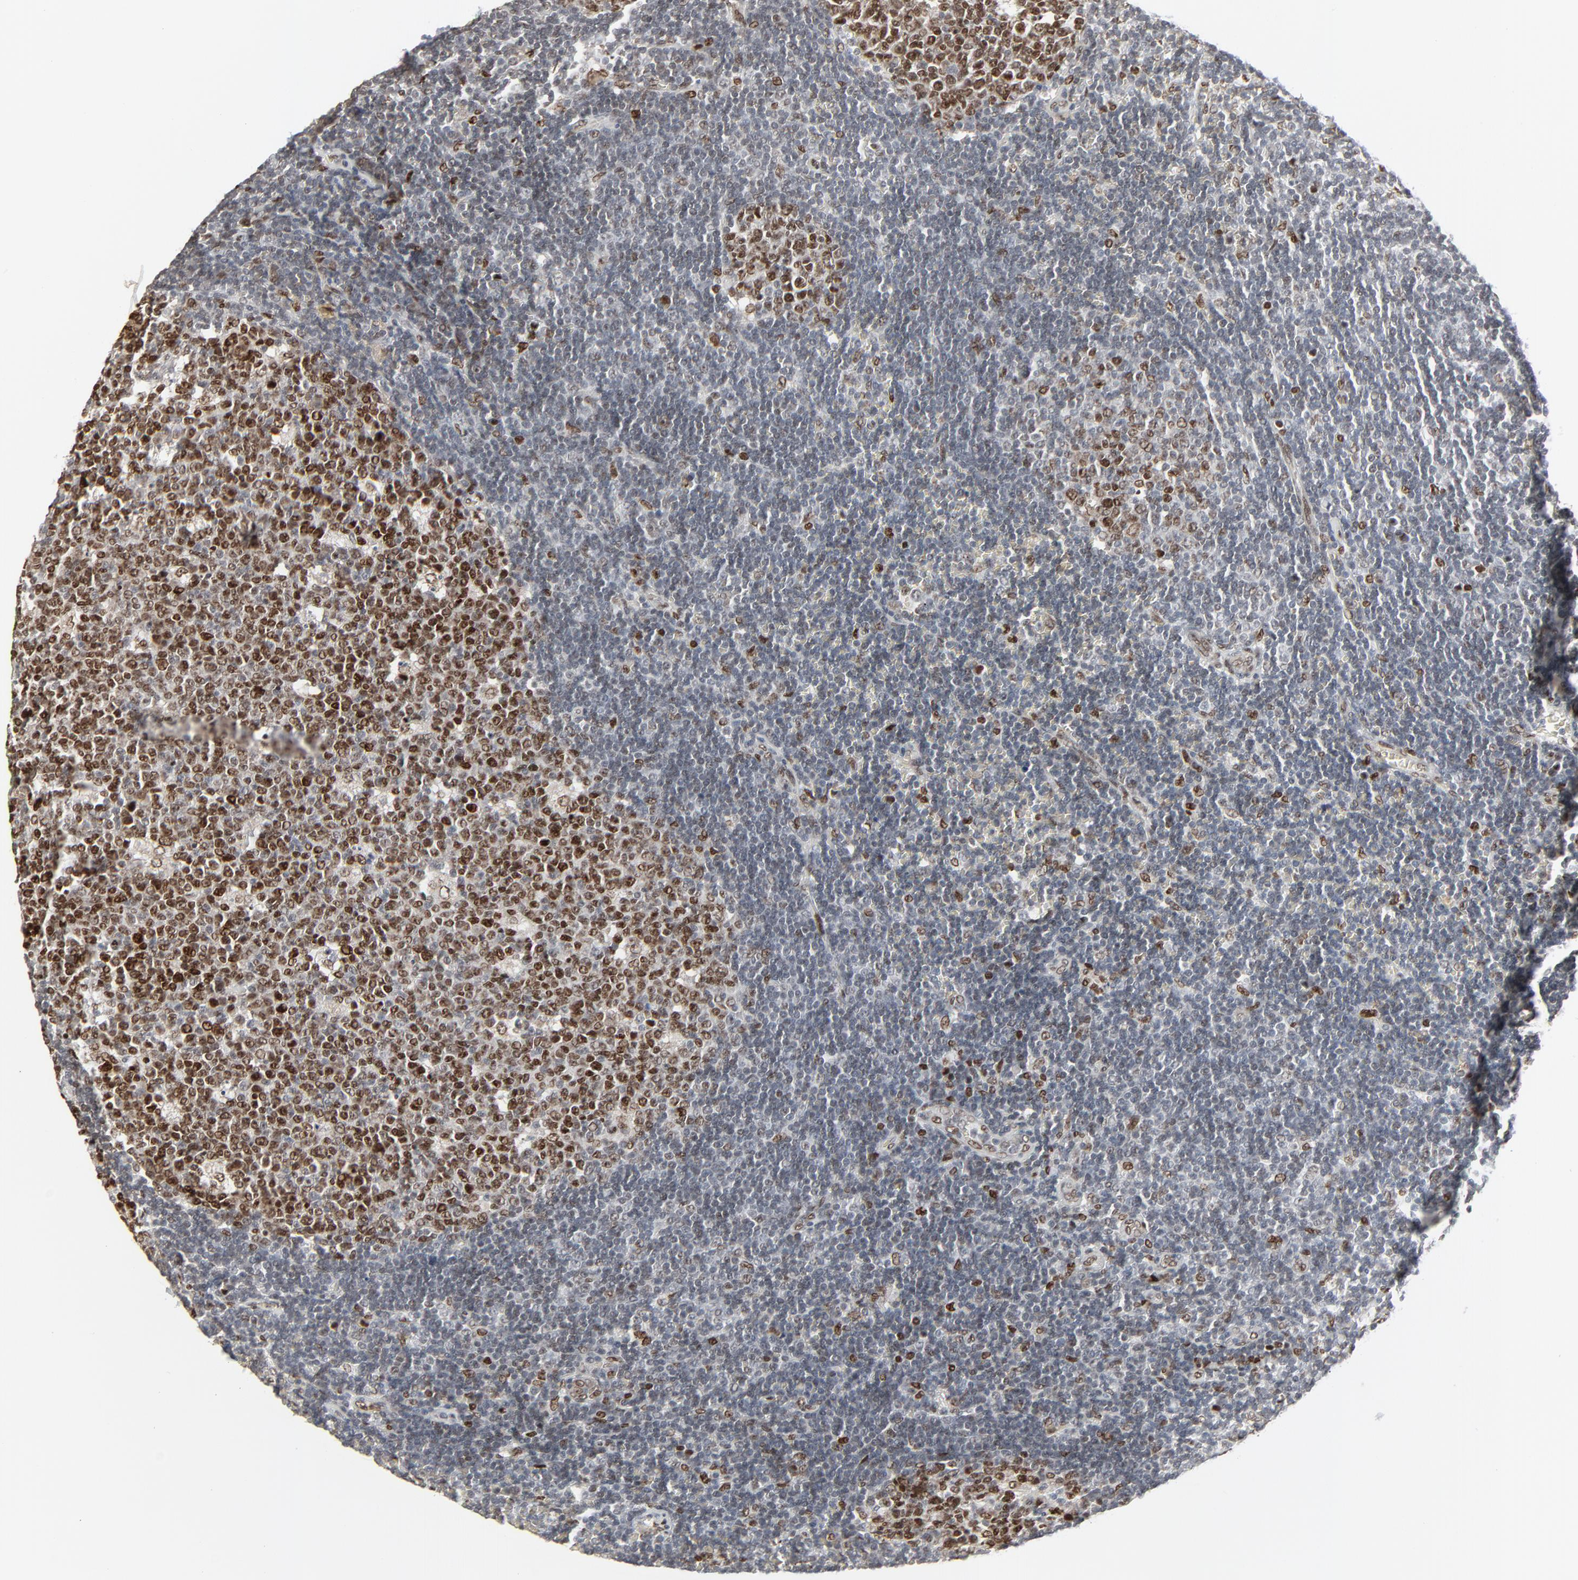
{"staining": {"intensity": "strong", "quantity": ">75%", "location": "nuclear"}, "tissue": "lymph node", "cell_type": "Germinal center cells", "image_type": "normal", "snomed": [{"axis": "morphology", "description": "Normal tissue, NOS"}, {"axis": "topography", "description": "Lymph node"}, {"axis": "topography", "description": "Salivary gland"}], "caption": "DAB (3,3'-diaminobenzidine) immunohistochemical staining of benign lymph node shows strong nuclear protein expression in approximately >75% of germinal center cells.", "gene": "CUX1", "patient": {"sex": "male", "age": 8}}